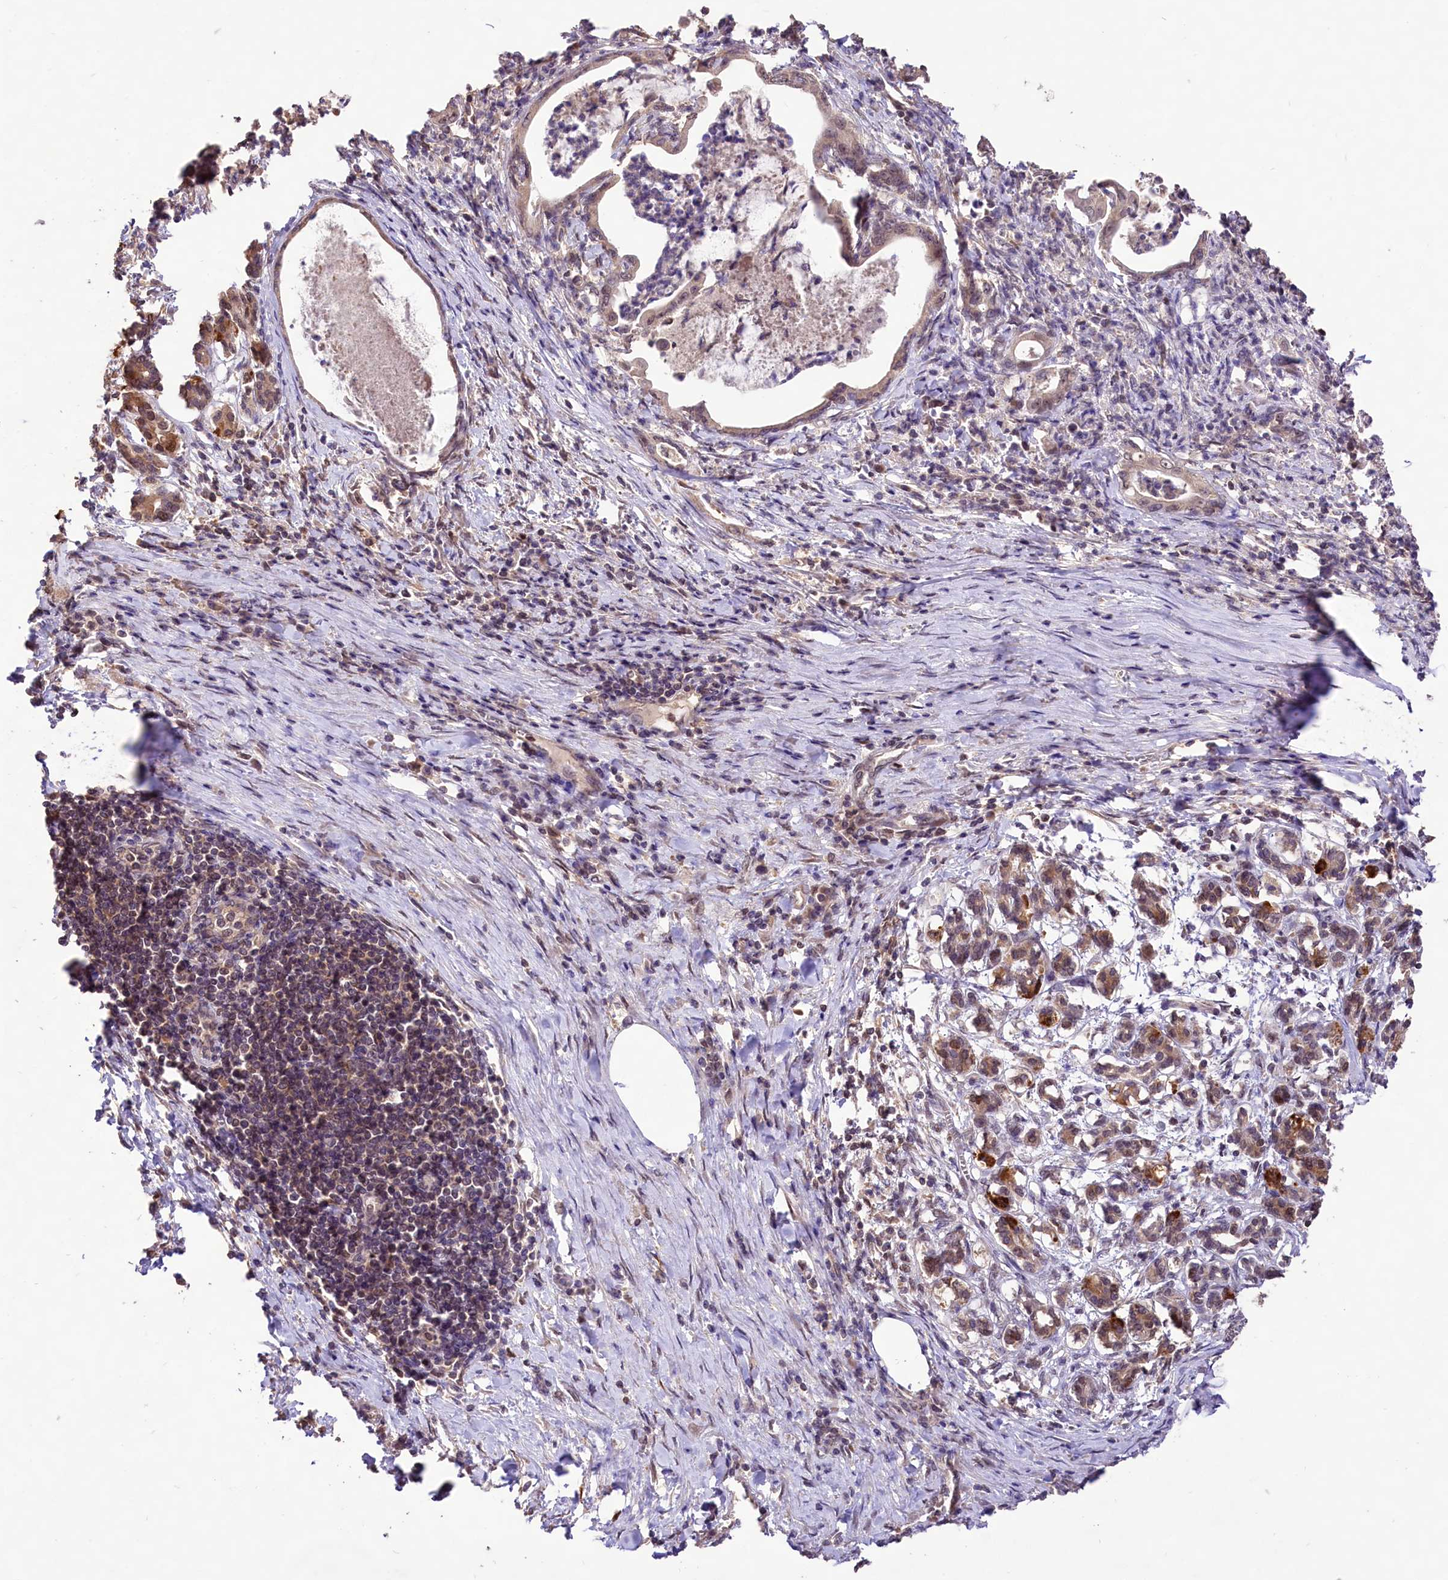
{"staining": {"intensity": "weak", "quantity": "25%-75%", "location": "nuclear"}, "tissue": "pancreatic cancer", "cell_type": "Tumor cells", "image_type": "cancer", "snomed": [{"axis": "morphology", "description": "Adenocarcinoma, NOS"}, {"axis": "topography", "description": "Pancreas"}], "caption": "A brown stain highlights weak nuclear expression of a protein in human adenocarcinoma (pancreatic) tumor cells.", "gene": "RRP8", "patient": {"sex": "female", "age": 55}}